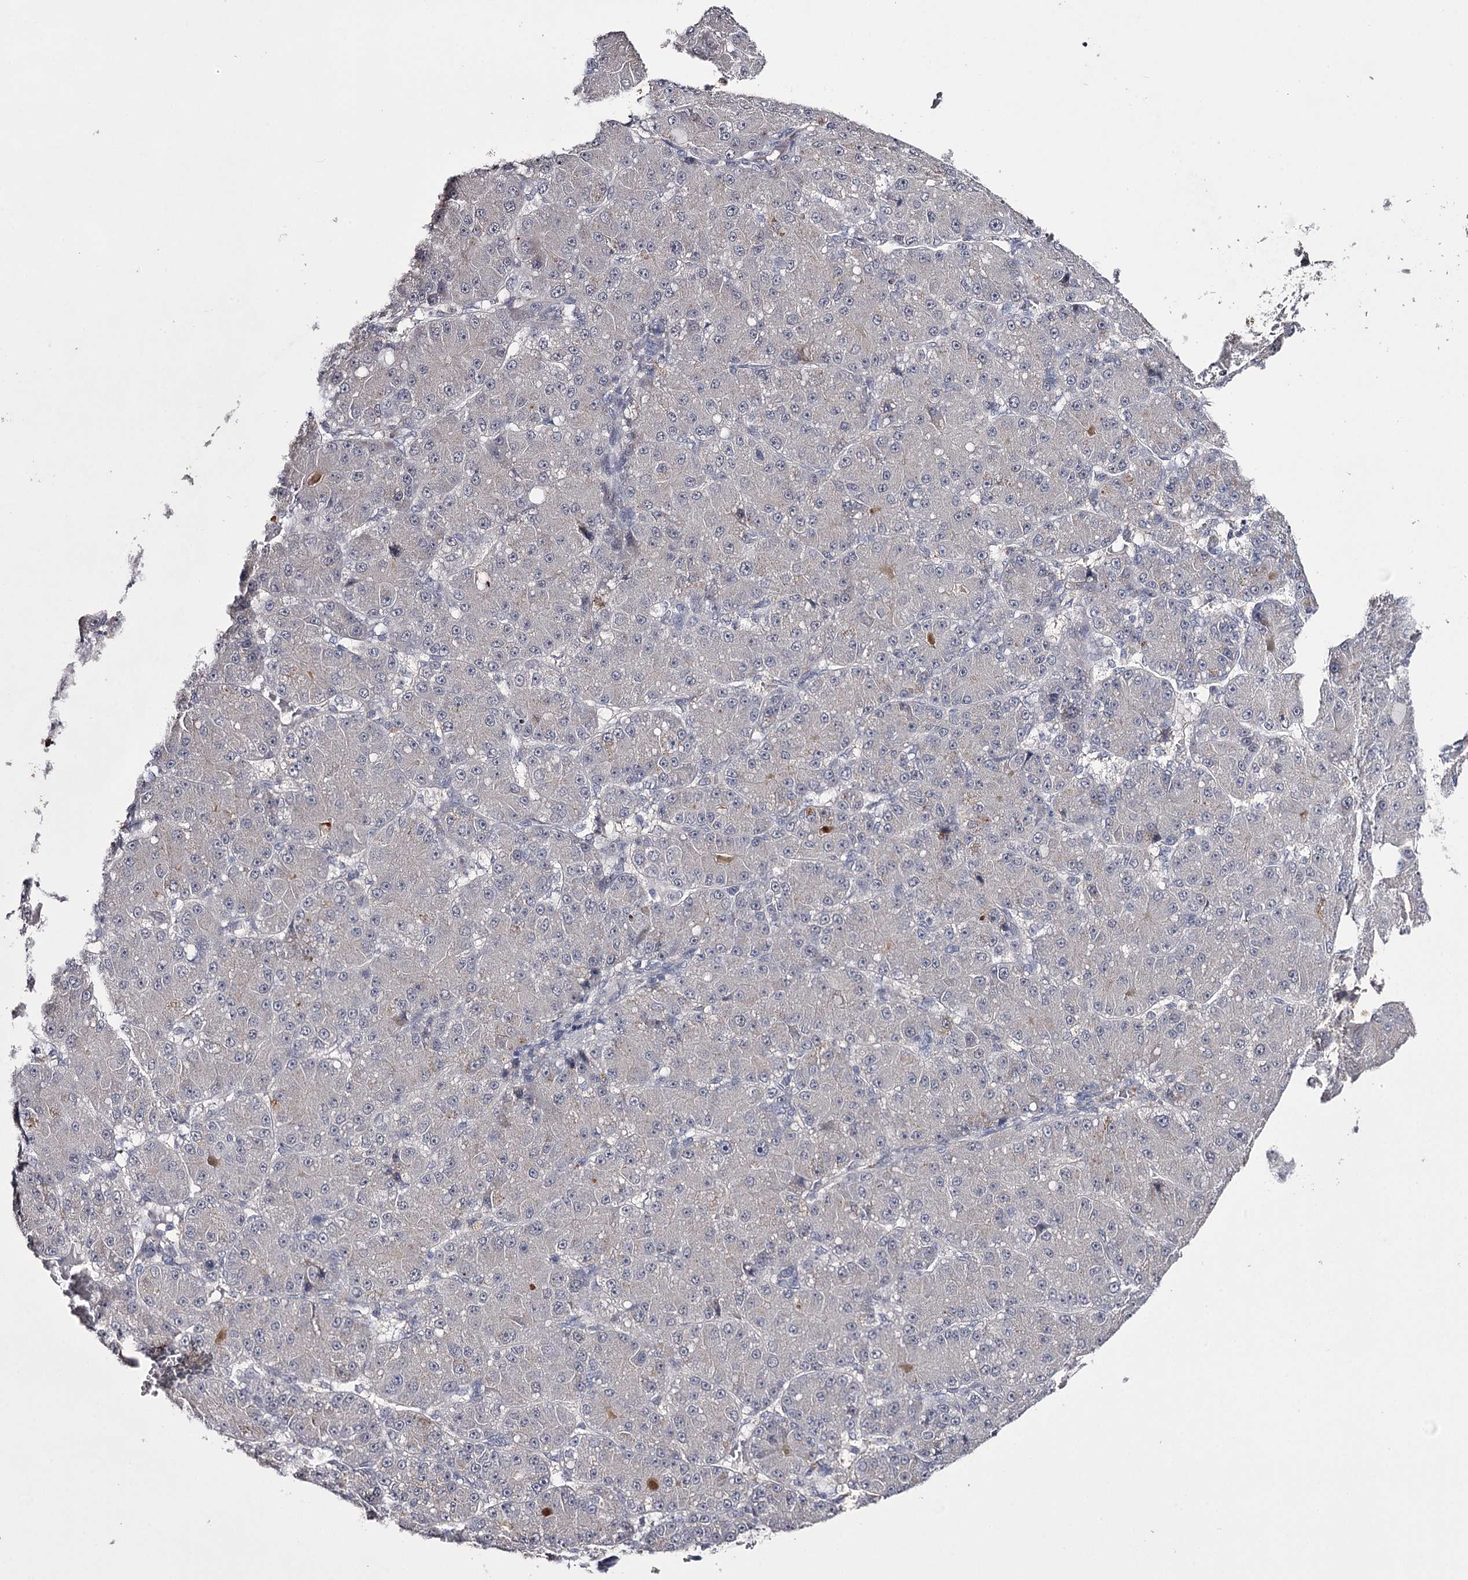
{"staining": {"intensity": "negative", "quantity": "none", "location": "none"}, "tissue": "liver cancer", "cell_type": "Tumor cells", "image_type": "cancer", "snomed": [{"axis": "morphology", "description": "Carcinoma, Hepatocellular, NOS"}, {"axis": "topography", "description": "Liver"}], "caption": "There is no significant expression in tumor cells of hepatocellular carcinoma (liver).", "gene": "FDXACB1", "patient": {"sex": "male", "age": 67}}